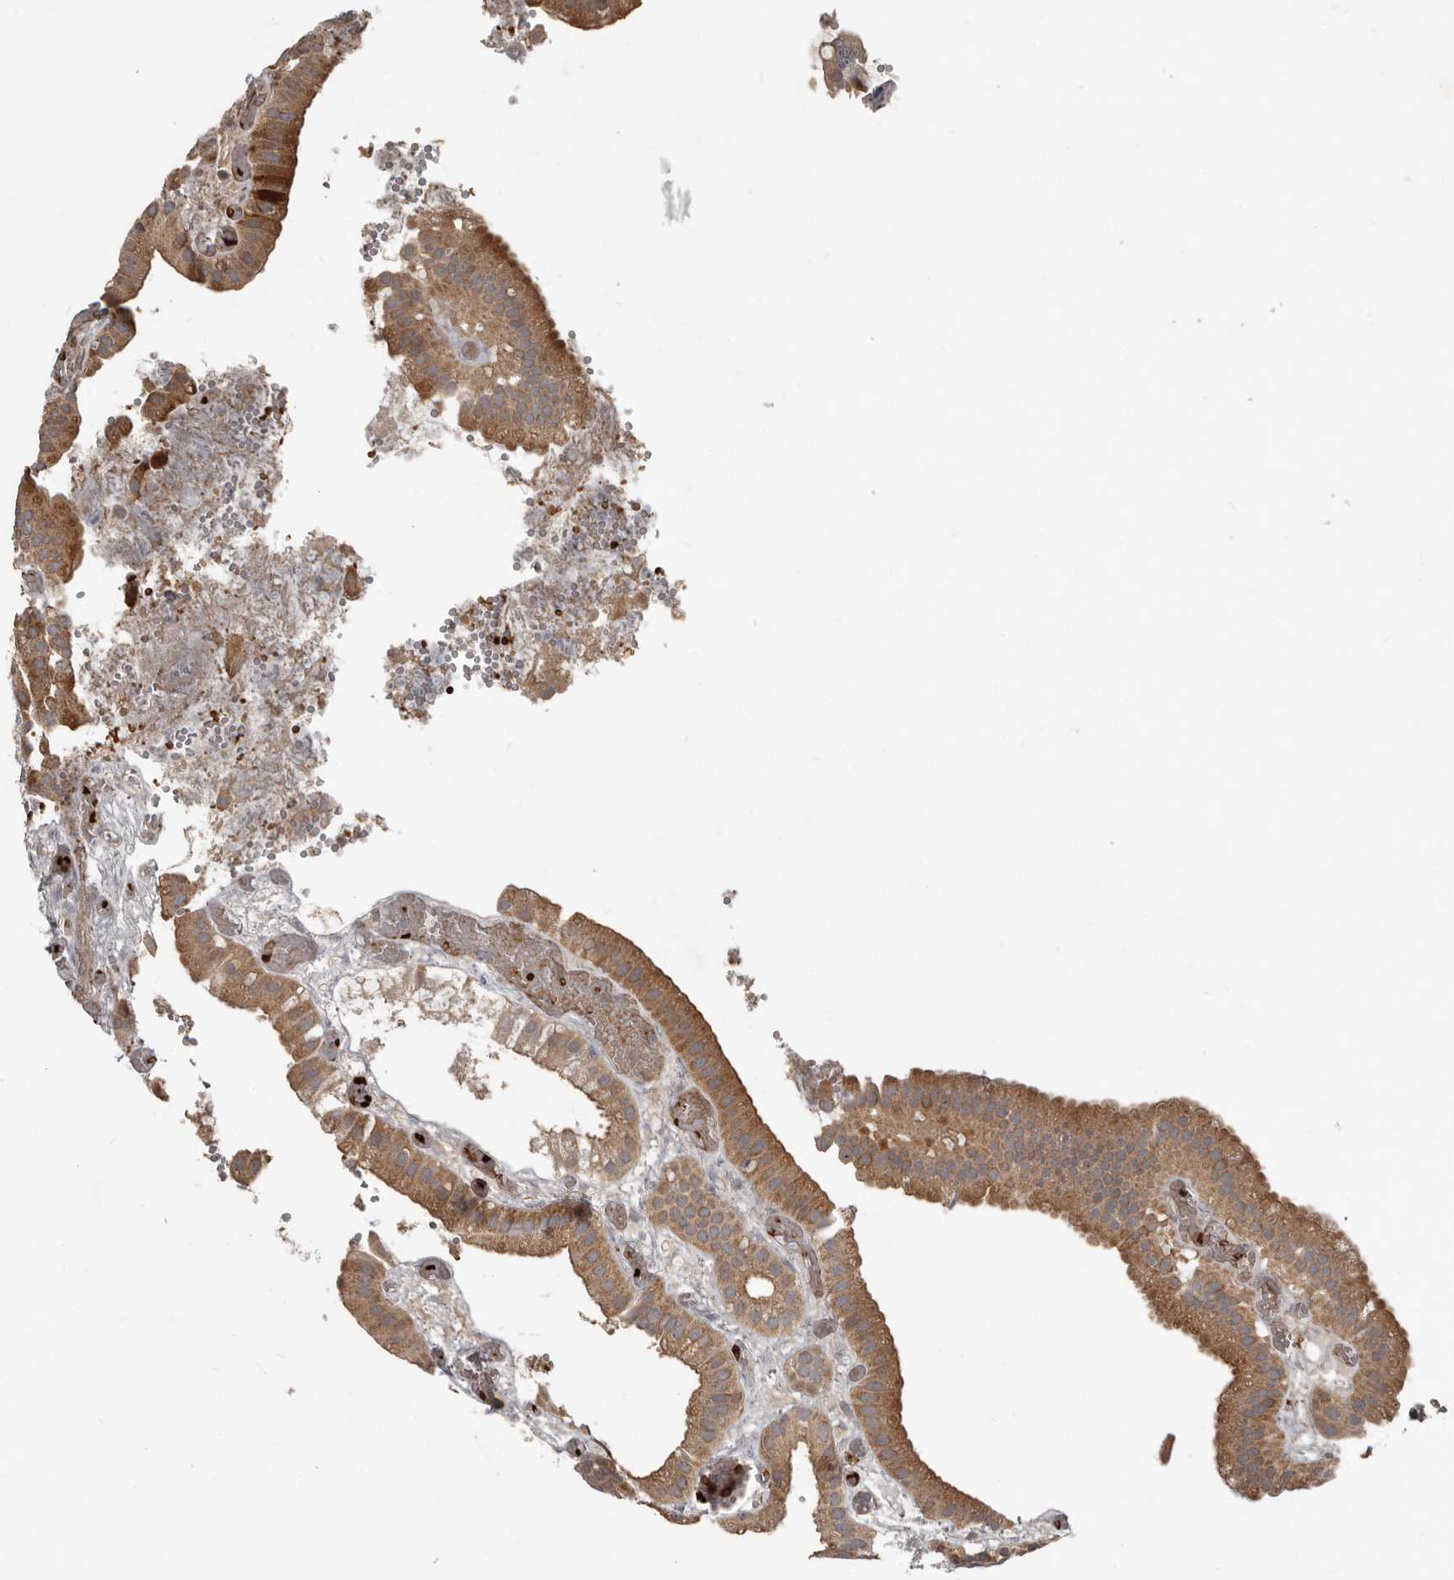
{"staining": {"intensity": "moderate", "quantity": ">75%", "location": "cytoplasmic/membranous"}, "tissue": "gallbladder", "cell_type": "Glandular cells", "image_type": "normal", "snomed": [{"axis": "morphology", "description": "Normal tissue, NOS"}, {"axis": "topography", "description": "Gallbladder"}], "caption": "Approximately >75% of glandular cells in benign human gallbladder demonstrate moderate cytoplasmic/membranous protein expression as visualized by brown immunohistochemical staining.", "gene": "FBXO31", "patient": {"sex": "female", "age": 64}}